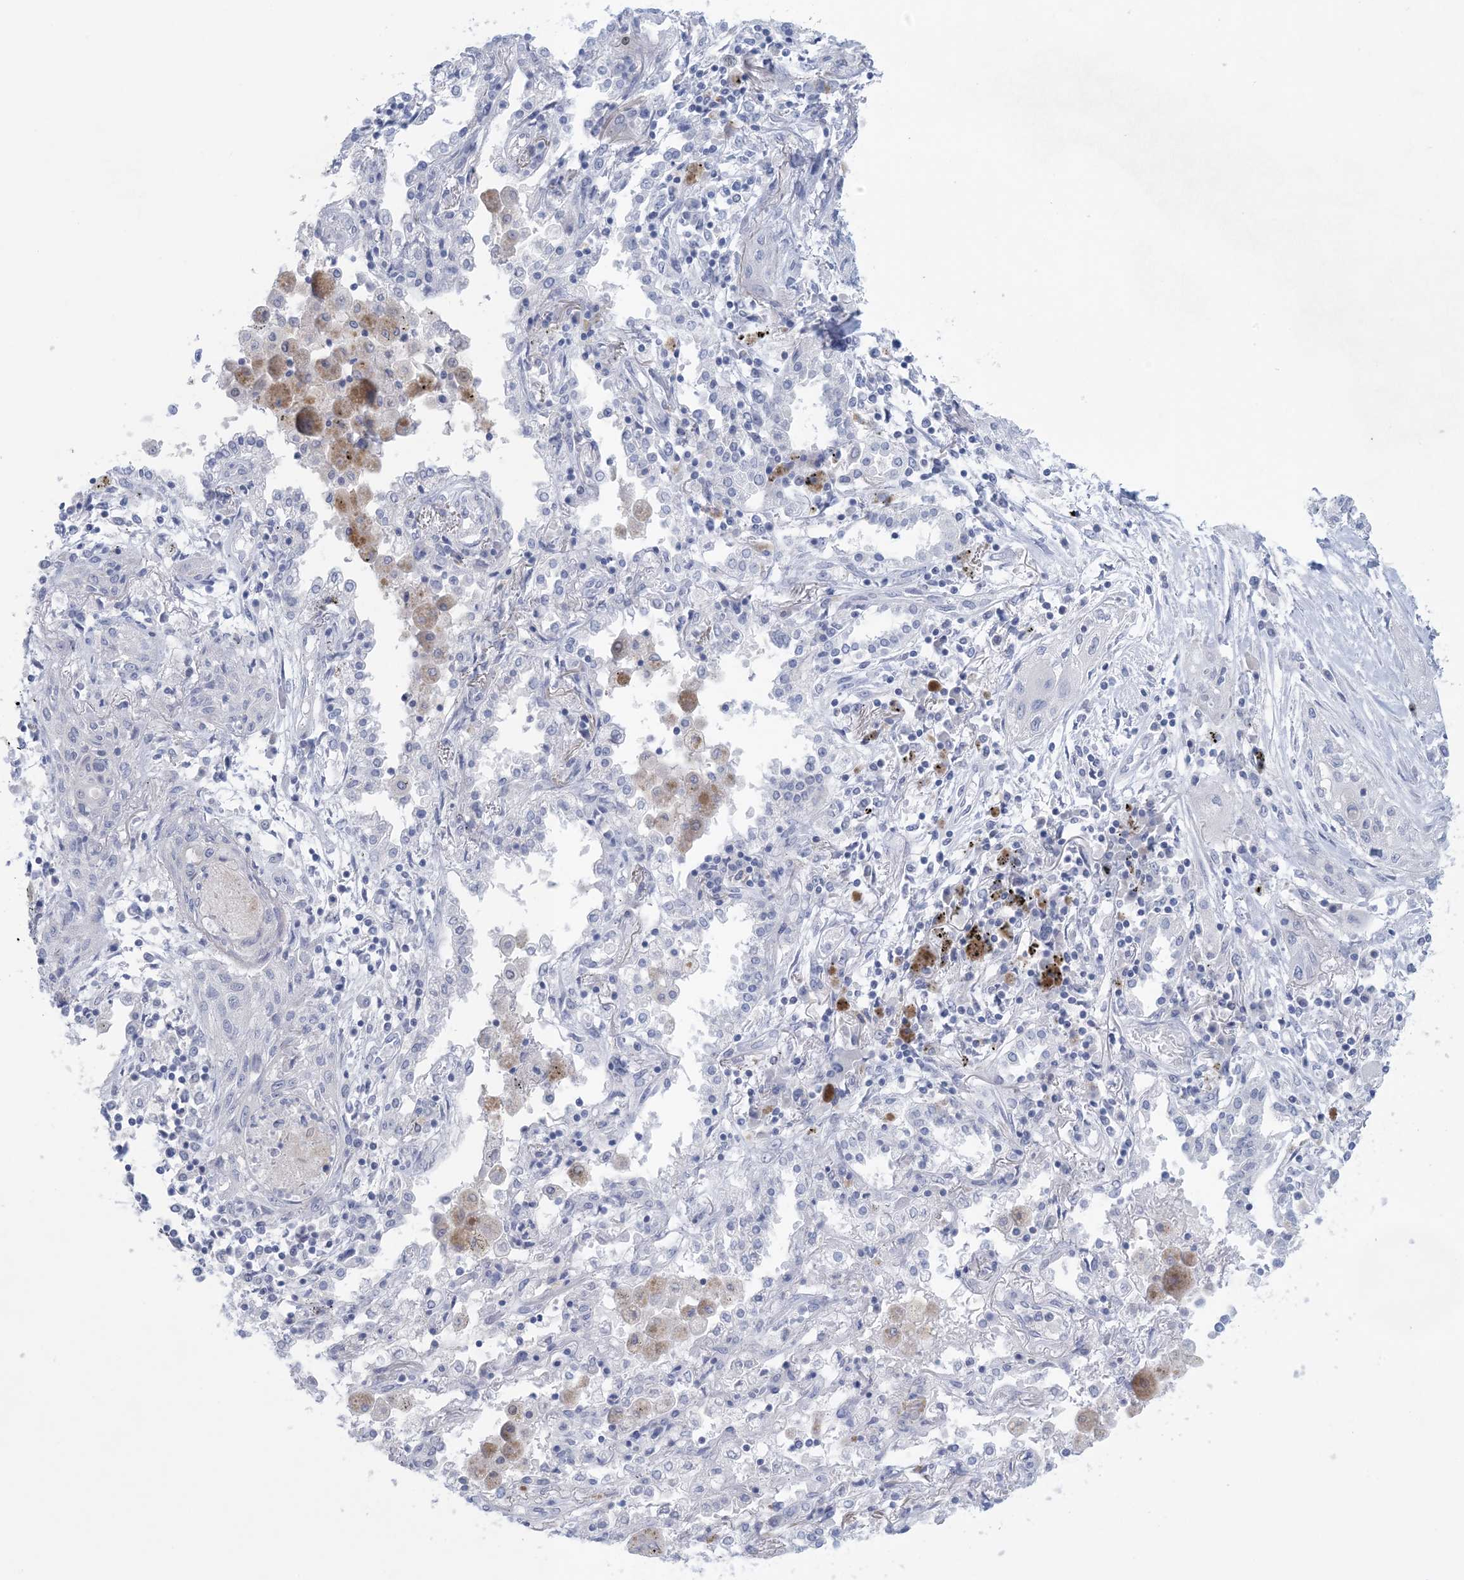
{"staining": {"intensity": "negative", "quantity": "none", "location": "none"}, "tissue": "lung cancer", "cell_type": "Tumor cells", "image_type": "cancer", "snomed": [{"axis": "morphology", "description": "Squamous cell carcinoma, NOS"}, {"axis": "topography", "description": "Lung"}], "caption": "The image reveals no significant expression in tumor cells of lung squamous cell carcinoma.", "gene": "GABRG1", "patient": {"sex": "female", "age": 47}}